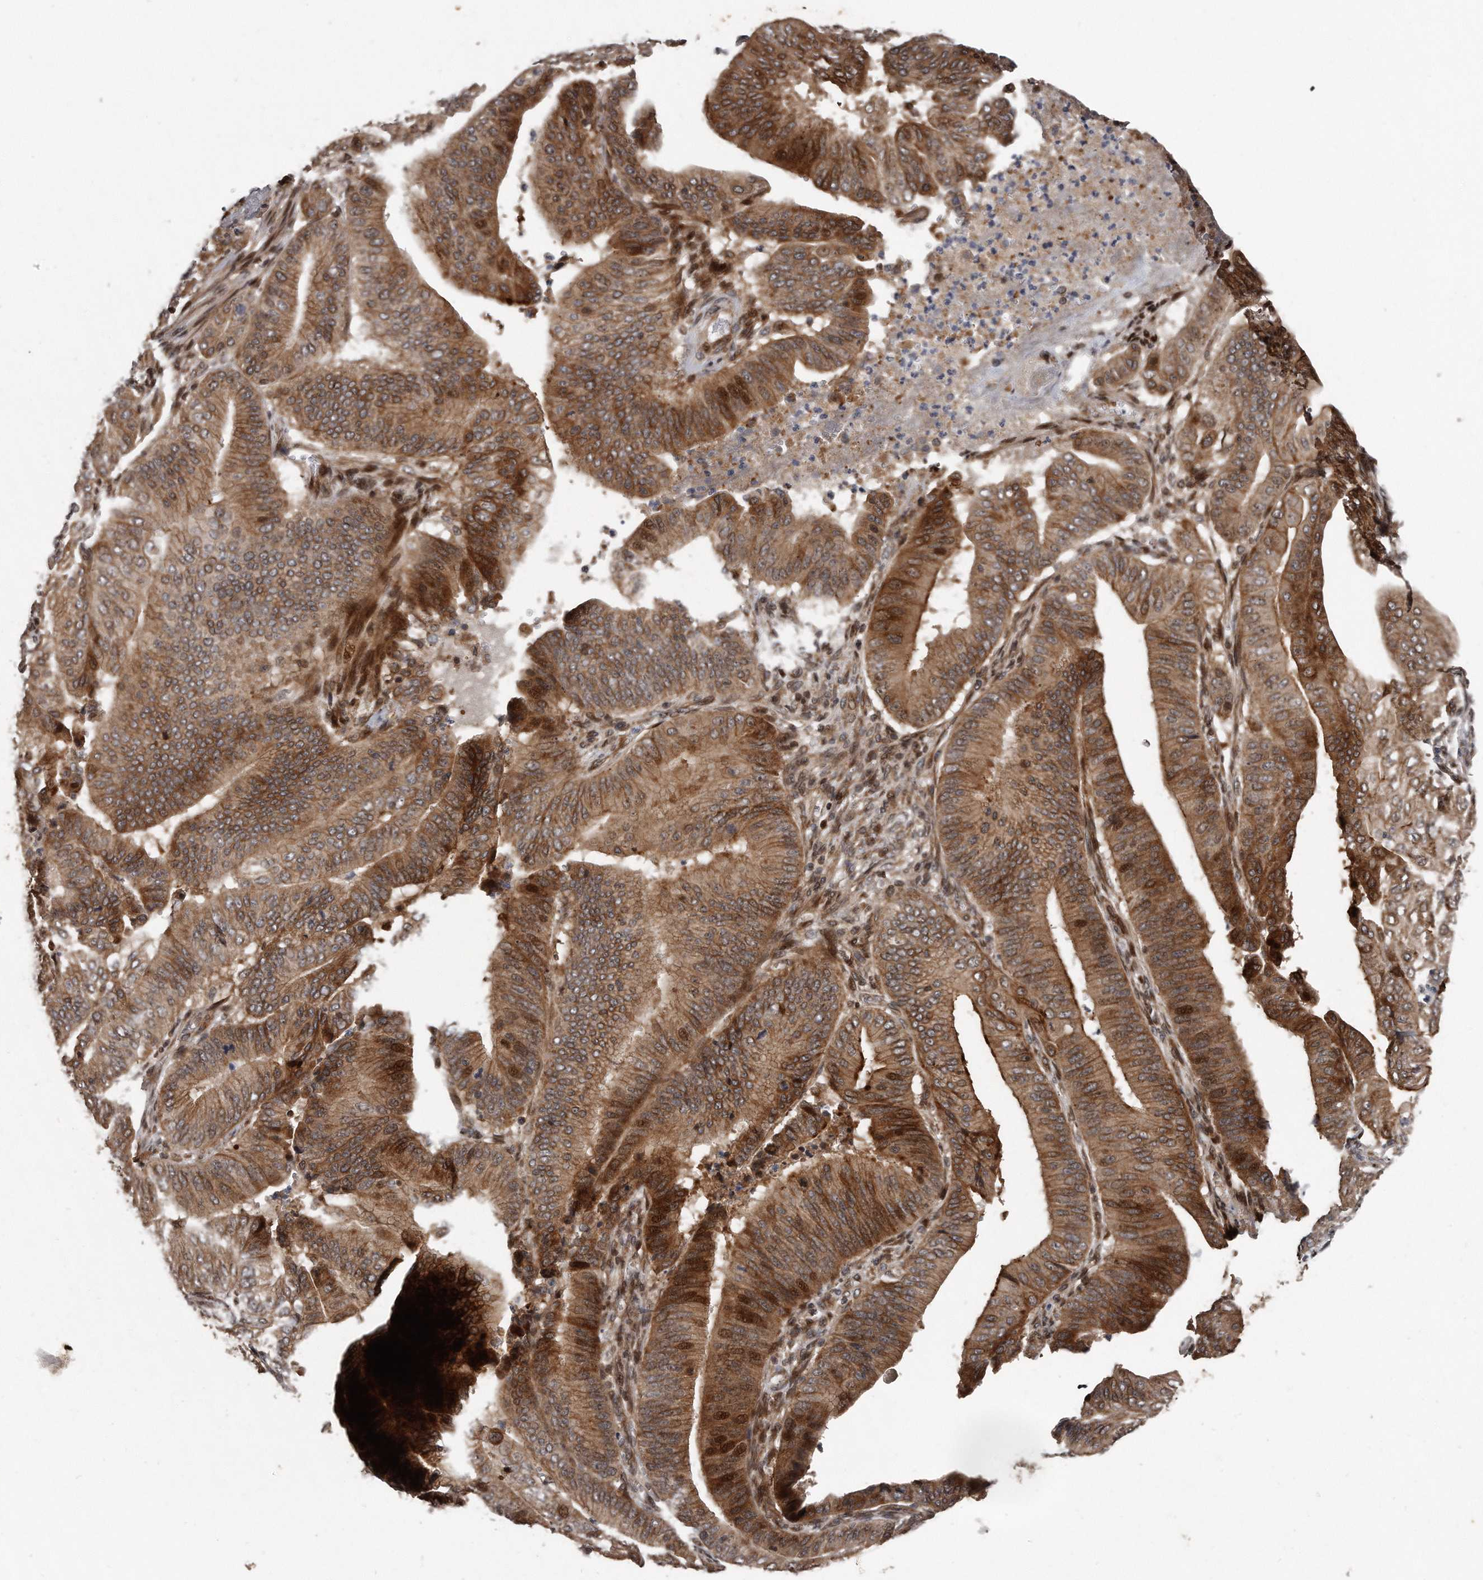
{"staining": {"intensity": "strong", "quantity": ">75%", "location": "cytoplasmic/membranous,nuclear"}, "tissue": "pancreatic cancer", "cell_type": "Tumor cells", "image_type": "cancer", "snomed": [{"axis": "morphology", "description": "Adenocarcinoma, NOS"}, {"axis": "topography", "description": "Pancreas"}], "caption": "Pancreatic cancer tissue reveals strong cytoplasmic/membranous and nuclear expression in about >75% of tumor cells (DAB IHC with brightfield microscopy, high magnification).", "gene": "GCH1", "patient": {"sex": "female", "age": 77}}